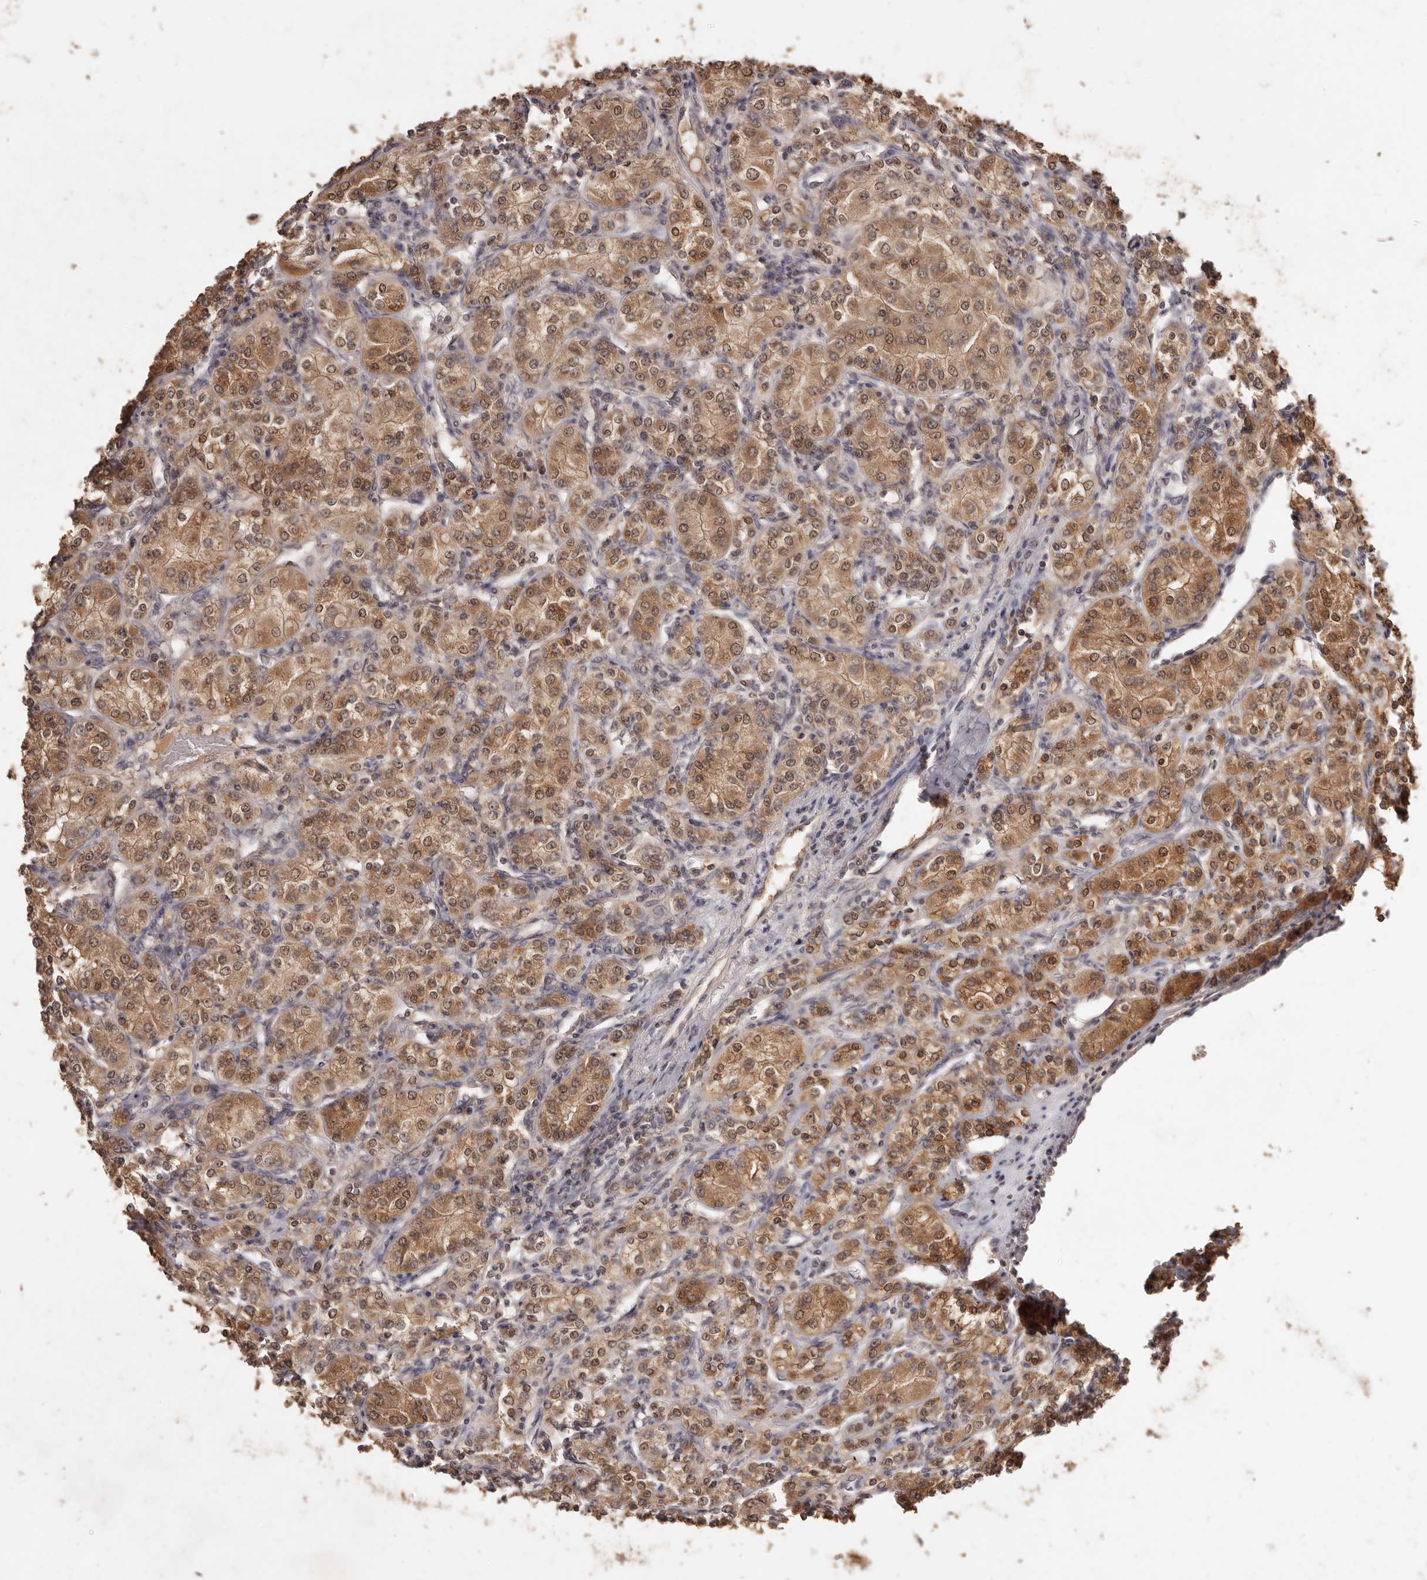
{"staining": {"intensity": "moderate", "quantity": ">75%", "location": "cytoplasmic/membranous,nuclear"}, "tissue": "renal cancer", "cell_type": "Tumor cells", "image_type": "cancer", "snomed": [{"axis": "morphology", "description": "Adenocarcinoma, NOS"}, {"axis": "topography", "description": "Kidney"}], "caption": "DAB immunohistochemical staining of human renal cancer (adenocarcinoma) exhibits moderate cytoplasmic/membranous and nuclear protein expression in approximately >75% of tumor cells.", "gene": "TSPAN13", "patient": {"sex": "male", "age": 77}}